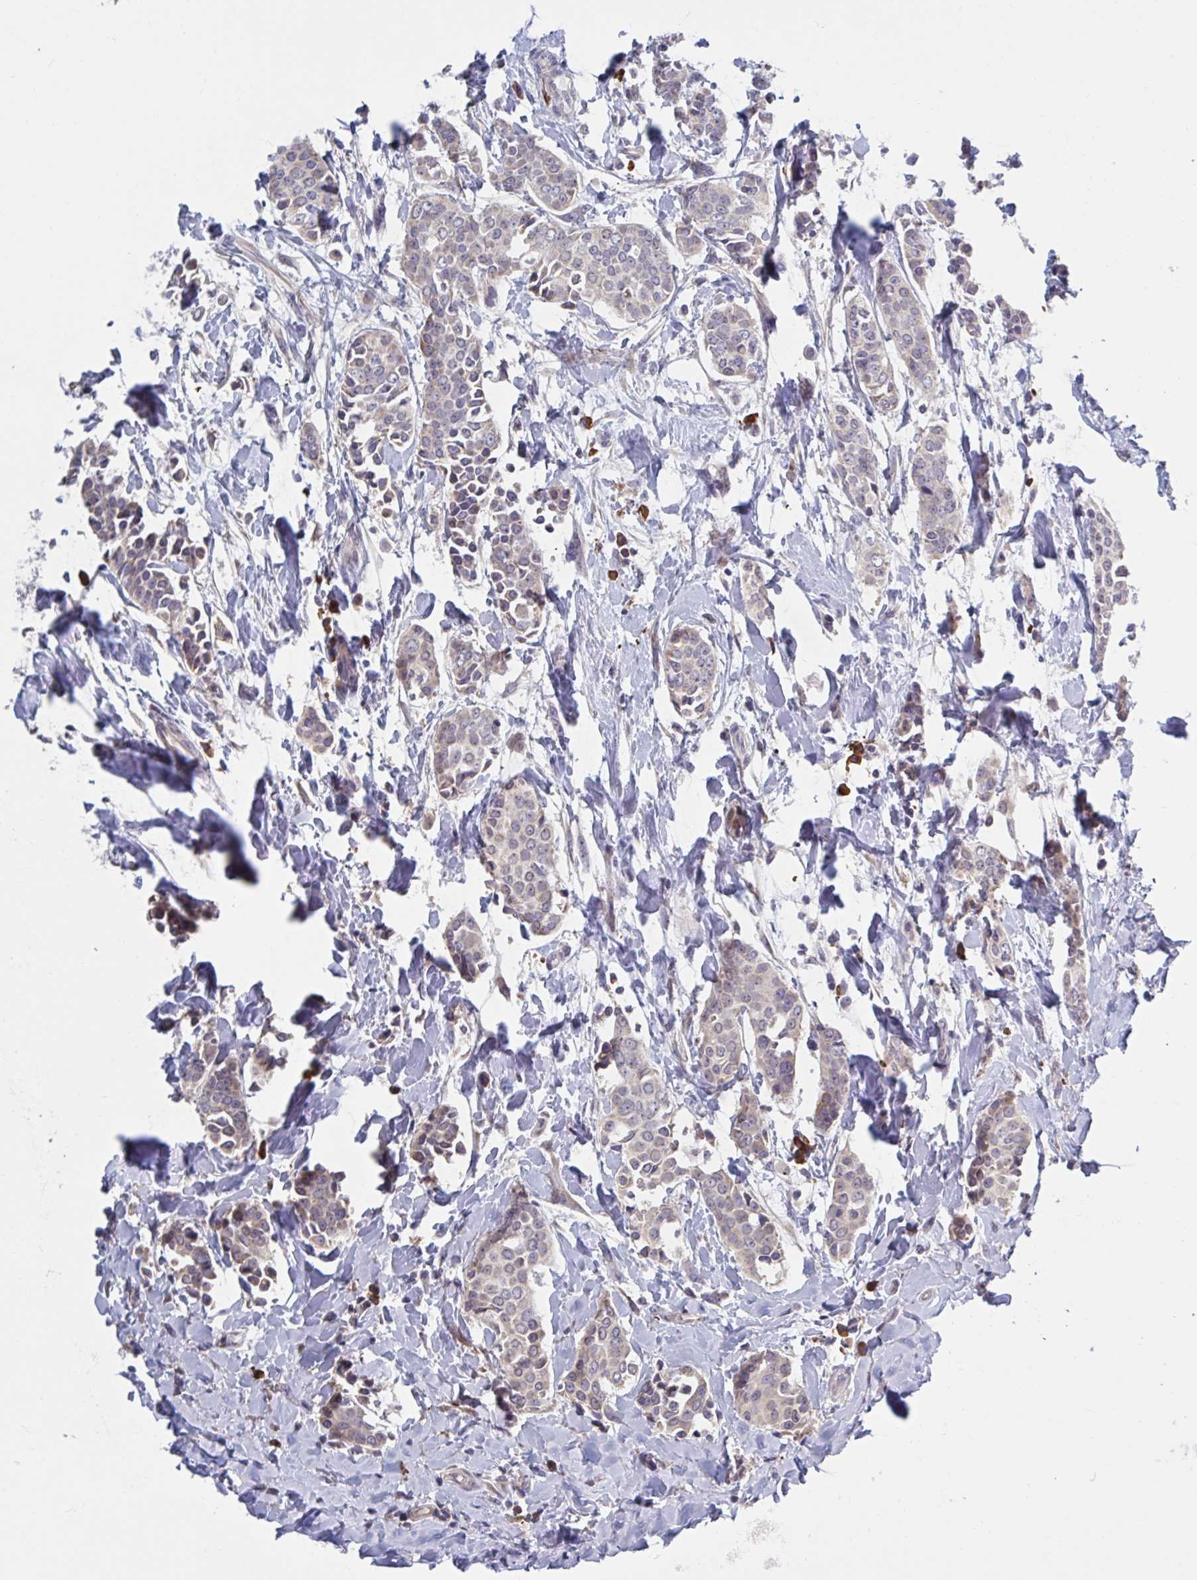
{"staining": {"intensity": "weak", "quantity": "25%-75%", "location": "cytoplasmic/membranous"}, "tissue": "breast cancer", "cell_type": "Tumor cells", "image_type": "cancer", "snomed": [{"axis": "morphology", "description": "Duct carcinoma"}, {"axis": "topography", "description": "Breast"}], "caption": "This is an image of immunohistochemistry (IHC) staining of breast cancer (invasive ductal carcinoma), which shows weak positivity in the cytoplasmic/membranous of tumor cells.", "gene": "CD1E", "patient": {"sex": "female", "age": 64}}